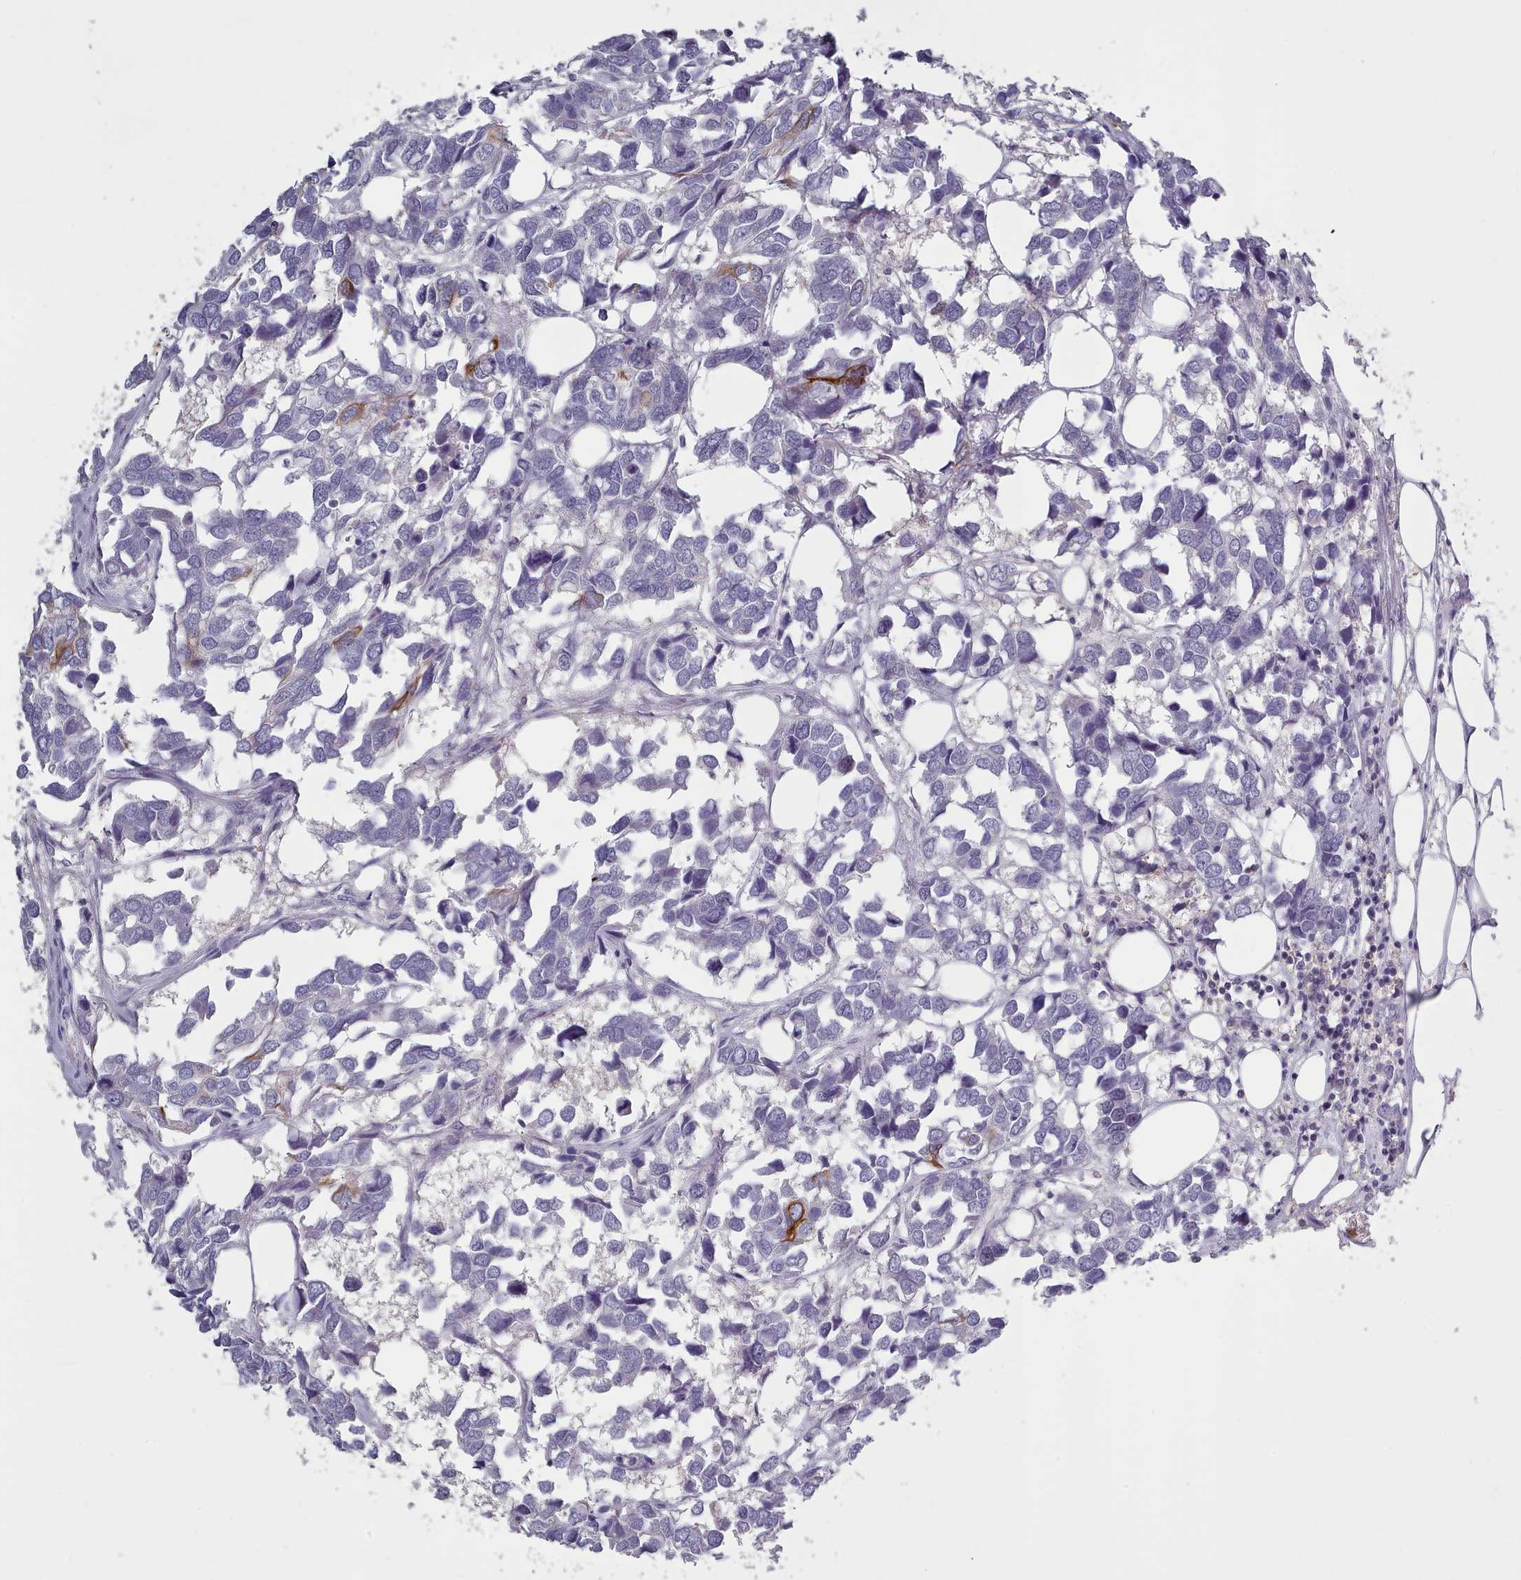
{"staining": {"intensity": "negative", "quantity": "none", "location": "none"}, "tissue": "breast cancer", "cell_type": "Tumor cells", "image_type": "cancer", "snomed": [{"axis": "morphology", "description": "Duct carcinoma"}, {"axis": "topography", "description": "Breast"}], "caption": "IHC image of neoplastic tissue: human breast infiltrating ductal carcinoma stained with DAB (3,3'-diaminobenzidine) displays no significant protein positivity in tumor cells. The staining is performed using DAB brown chromogen with nuclei counter-stained in using hematoxylin.", "gene": "RAC2", "patient": {"sex": "female", "age": 83}}